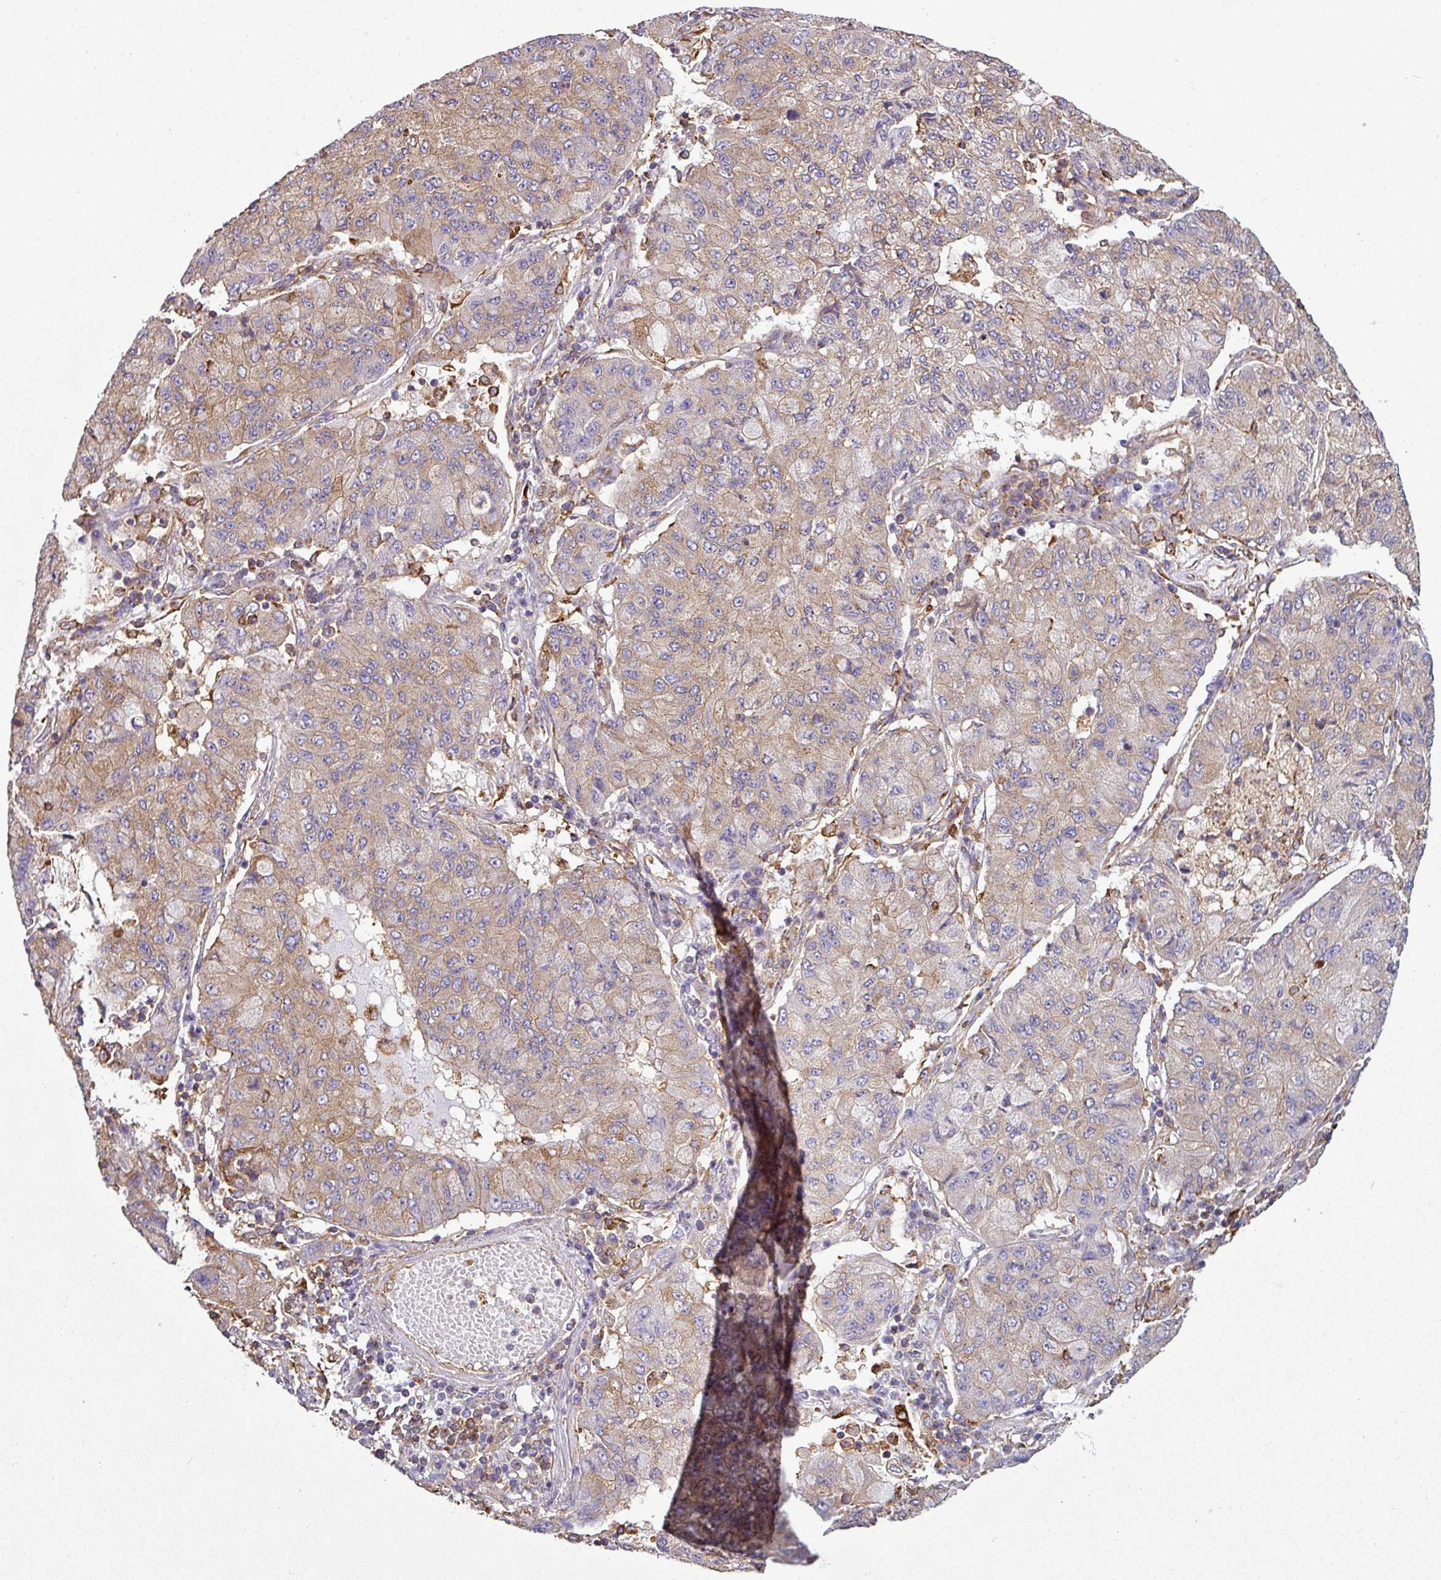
{"staining": {"intensity": "weak", "quantity": "25%-75%", "location": "cytoplasmic/membranous"}, "tissue": "lung cancer", "cell_type": "Tumor cells", "image_type": "cancer", "snomed": [{"axis": "morphology", "description": "Squamous cell carcinoma, NOS"}, {"axis": "topography", "description": "Lung"}], "caption": "Human lung cancer stained with a protein marker displays weak staining in tumor cells.", "gene": "XNDC1N", "patient": {"sex": "male", "age": 74}}